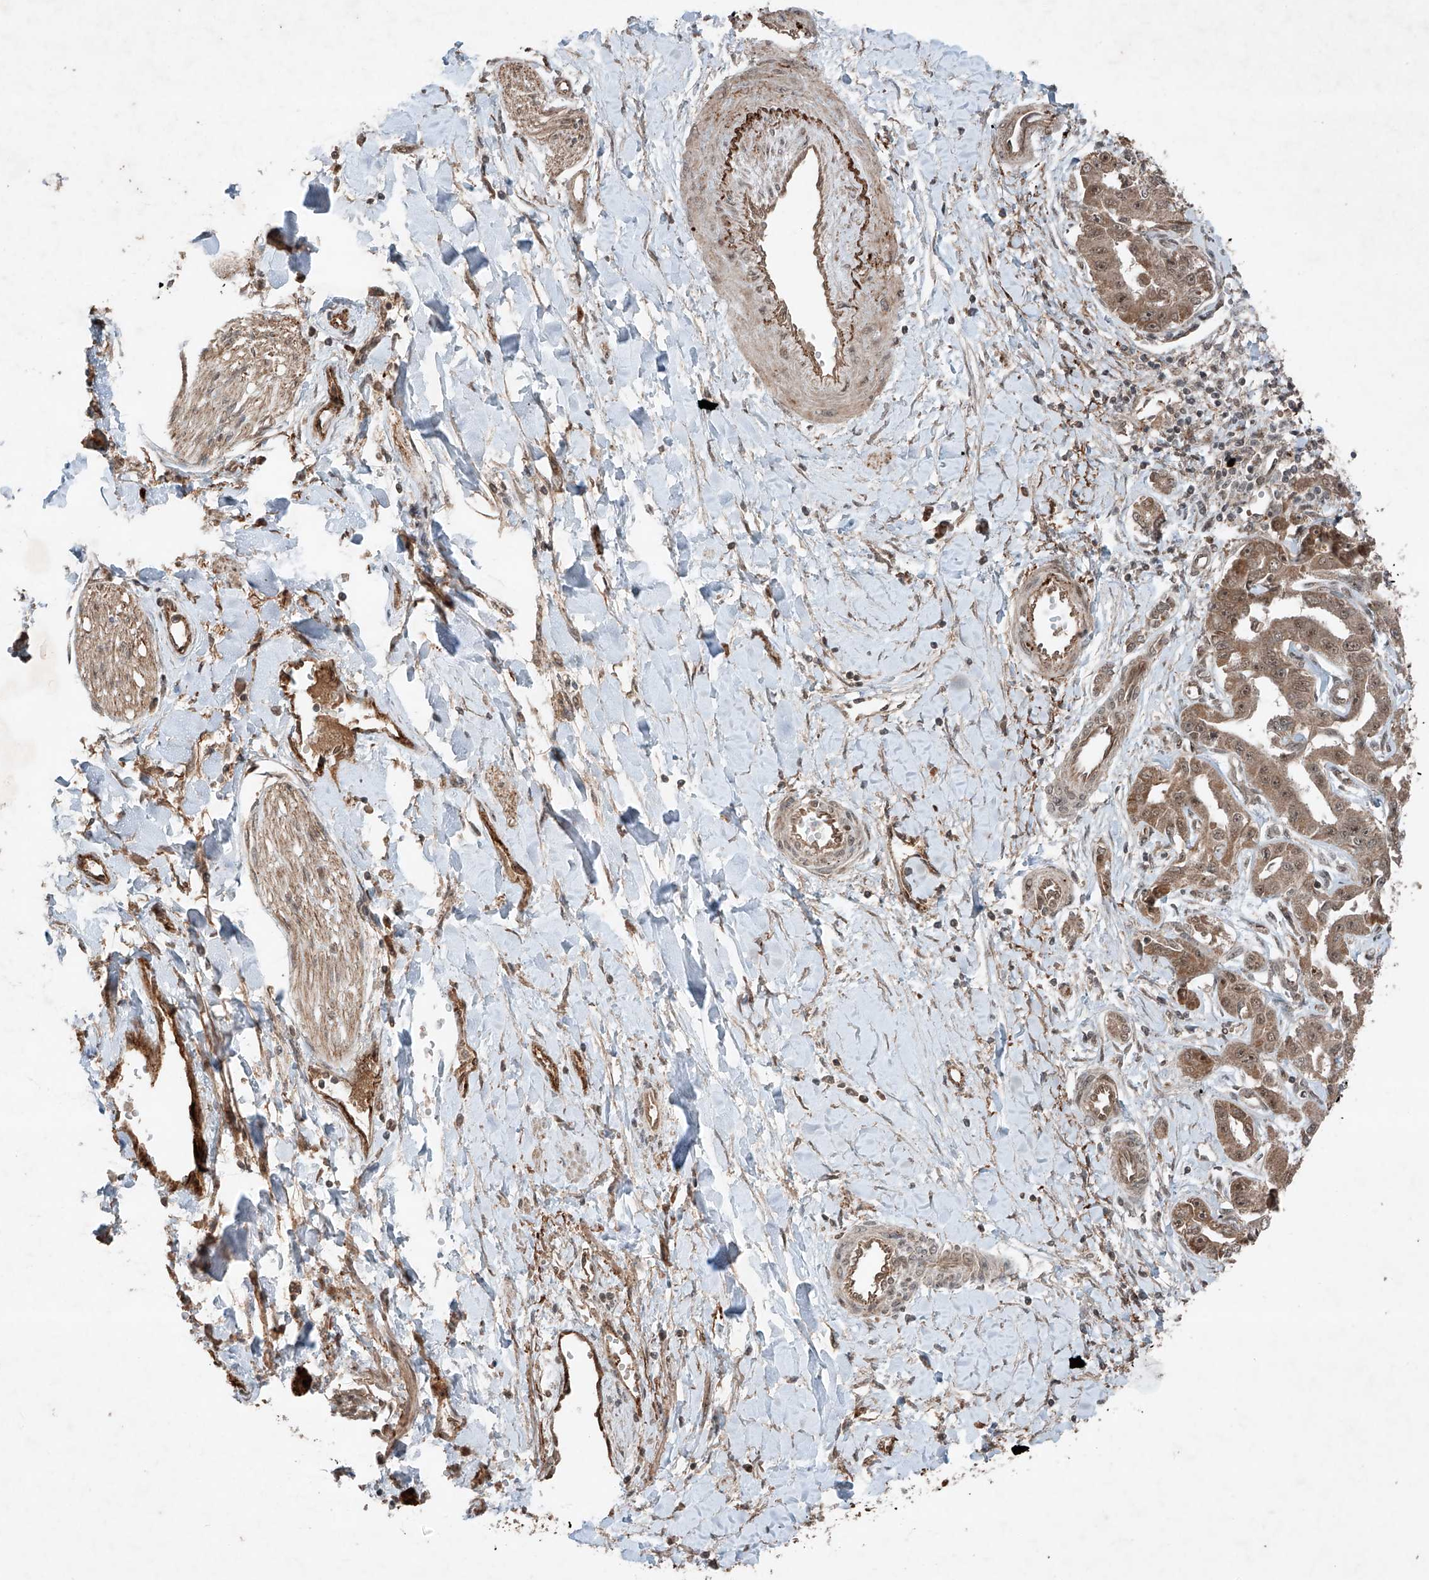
{"staining": {"intensity": "moderate", "quantity": ">75%", "location": "cytoplasmic/membranous"}, "tissue": "liver cancer", "cell_type": "Tumor cells", "image_type": "cancer", "snomed": [{"axis": "morphology", "description": "Cholangiocarcinoma"}, {"axis": "topography", "description": "Liver"}], "caption": "Immunohistochemical staining of liver cholangiocarcinoma exhibits medium levels of moderate cytoplasmic/membranous protein expression in about >75% of tumor cells.", "gene": "ZNF620", "patient": {"sex": "male", "age": 59}}